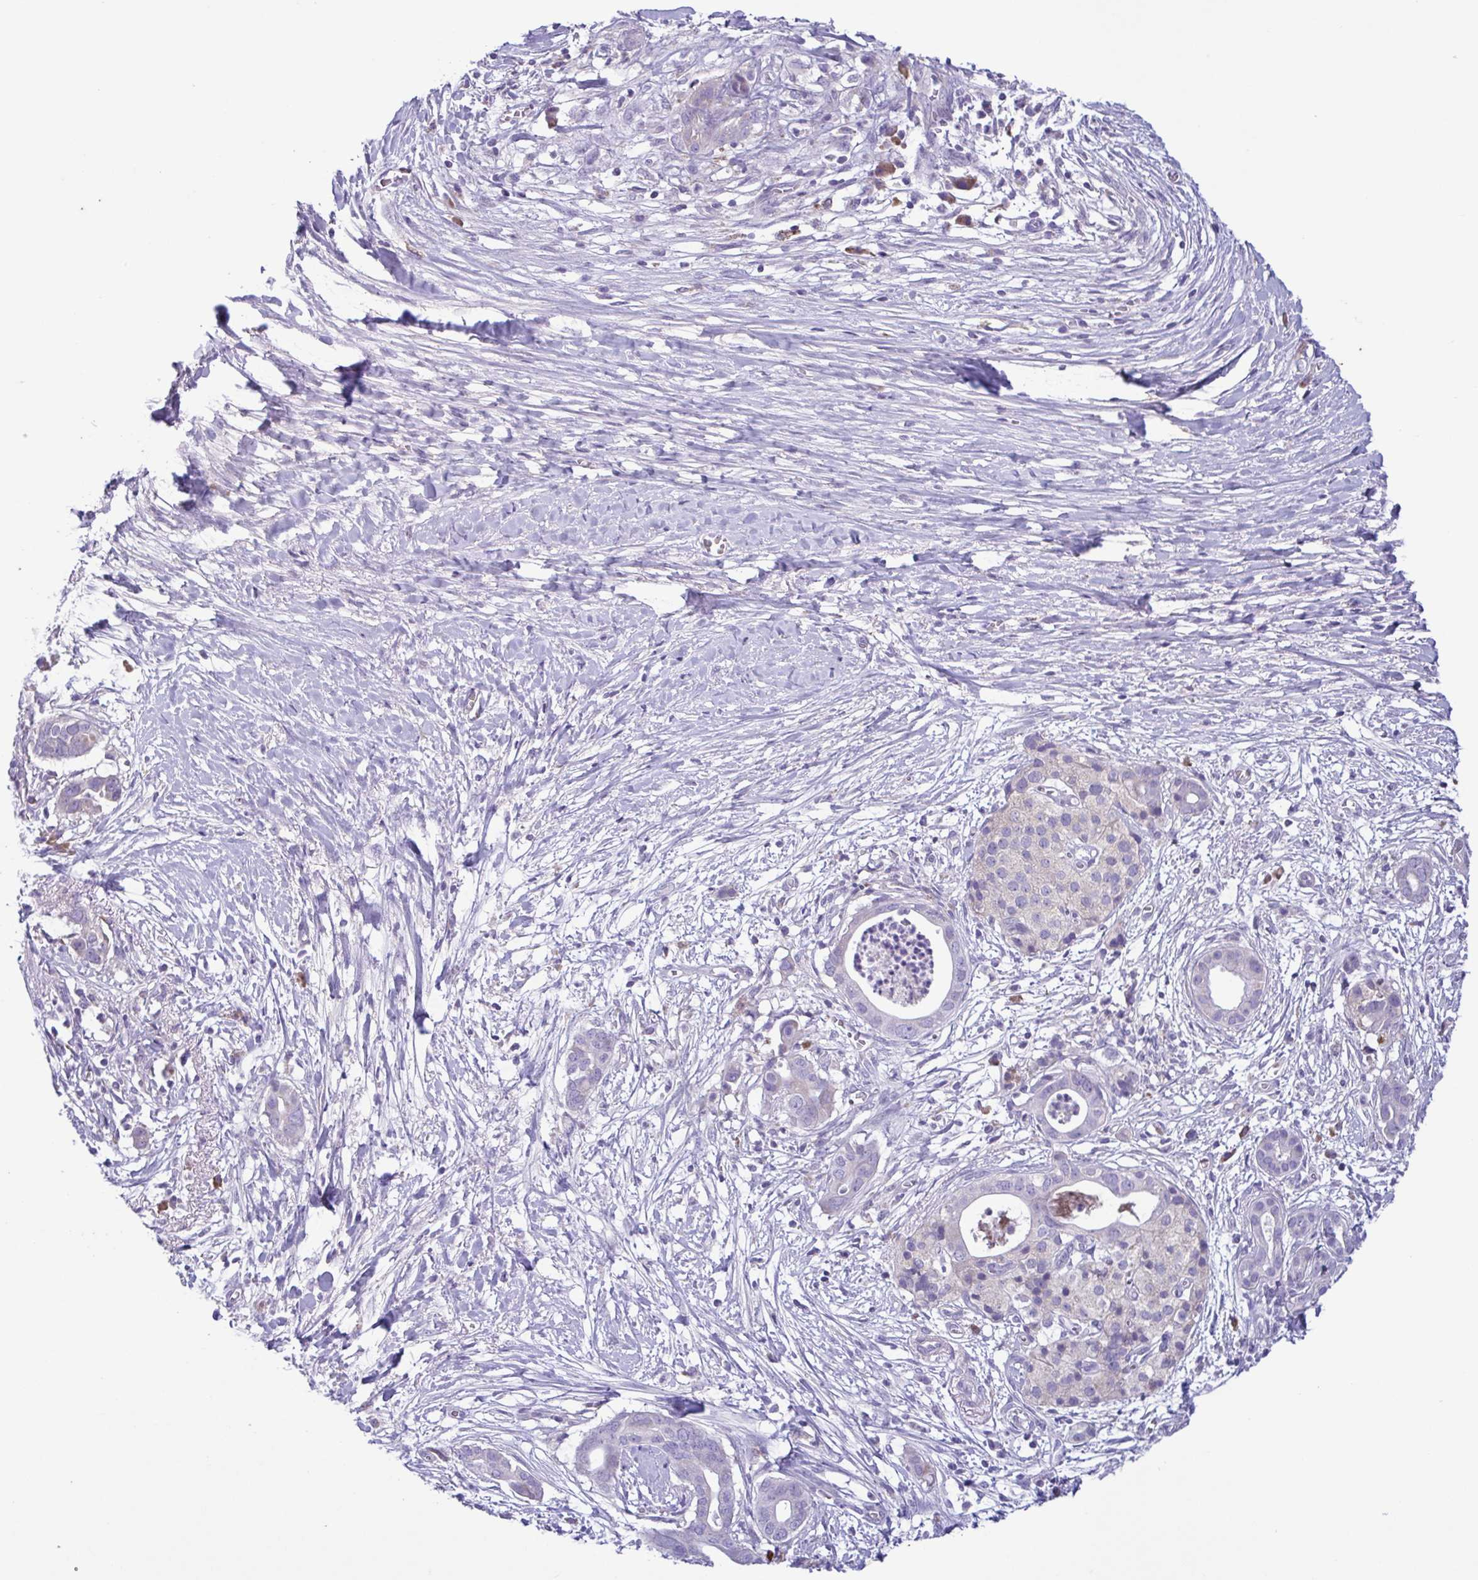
{"staining": {"intensity": "negative", "quantity": "none", "location": "none"}, "tissue": "pancreatic cancer", "cell_type": "Tumor cells", "image_type": "cancer", "snomed": [{"axis": "morphology", "description": "Adenocarcinoma, NOS"}, {"axis": "topography", "description": "Pancreas"}], "caption": "Human pancreatic adenocarcinoma stained for a protein using IHC shows no expression in tumor cells.", "gene": "F13B", "patient": {"sex": "male", "age": 61}}